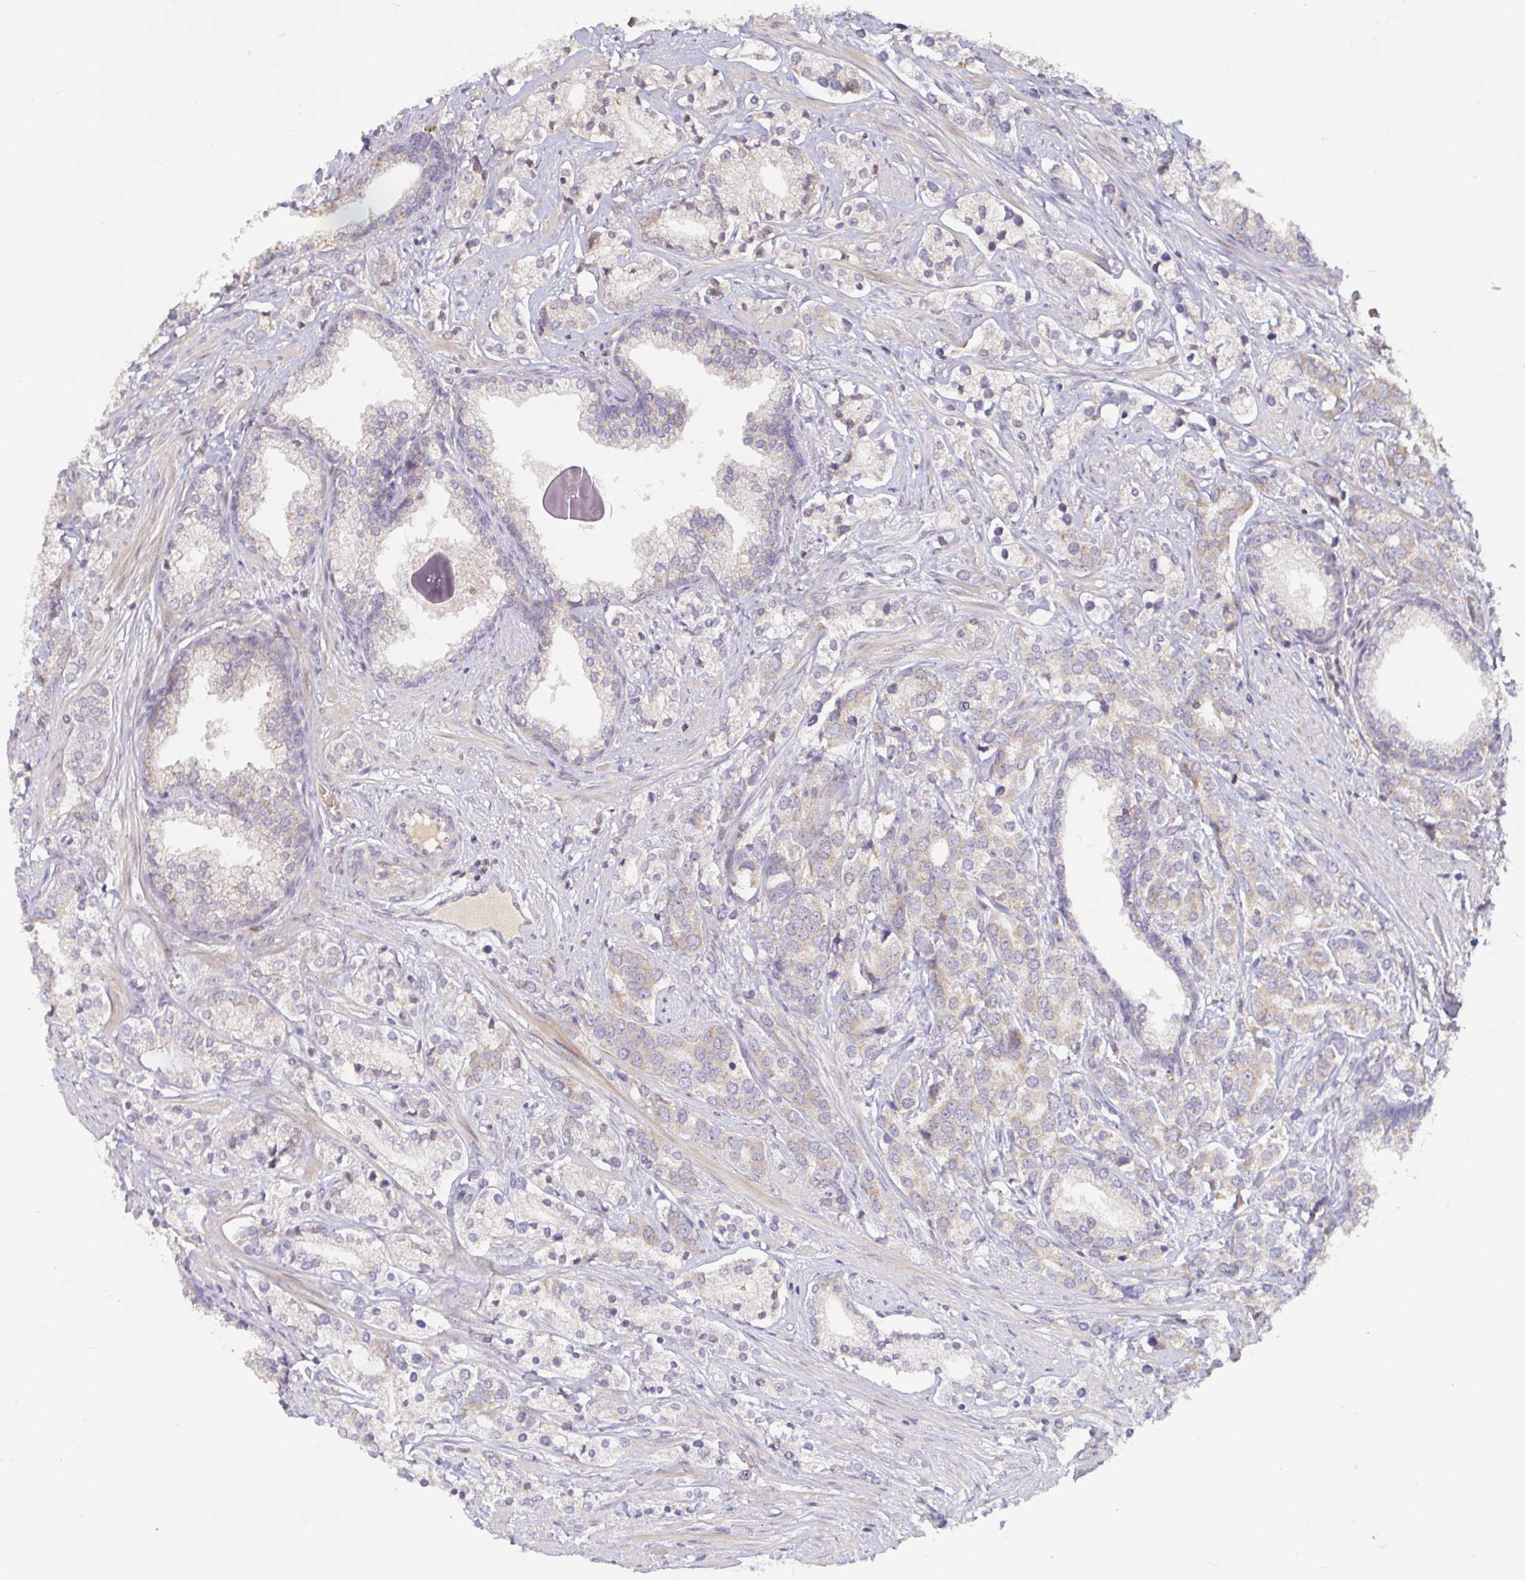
{"staining": {"intensity": "weak", "quantity": ">75%", "location": "cytoplasmic/membranous"}, "tissue": "prostate cancer", "cell_type": "Tumor cells", "image_type": "cancer", "snomed": [{"axis": "morphology", "description": "Adenocarcinoma, High grade"}, {"axis": "topography", "description": "Prostate"}], "caption": "A histopathology image showing weak cytoplasmic/membranous expression in approximately >75% of tumor cells in prostate high-grade adenocarcinoma, as visualized by brown immunohistochemical staining.", "gene": "LARP1", "patient": {"sex": "male", "age": 58}}